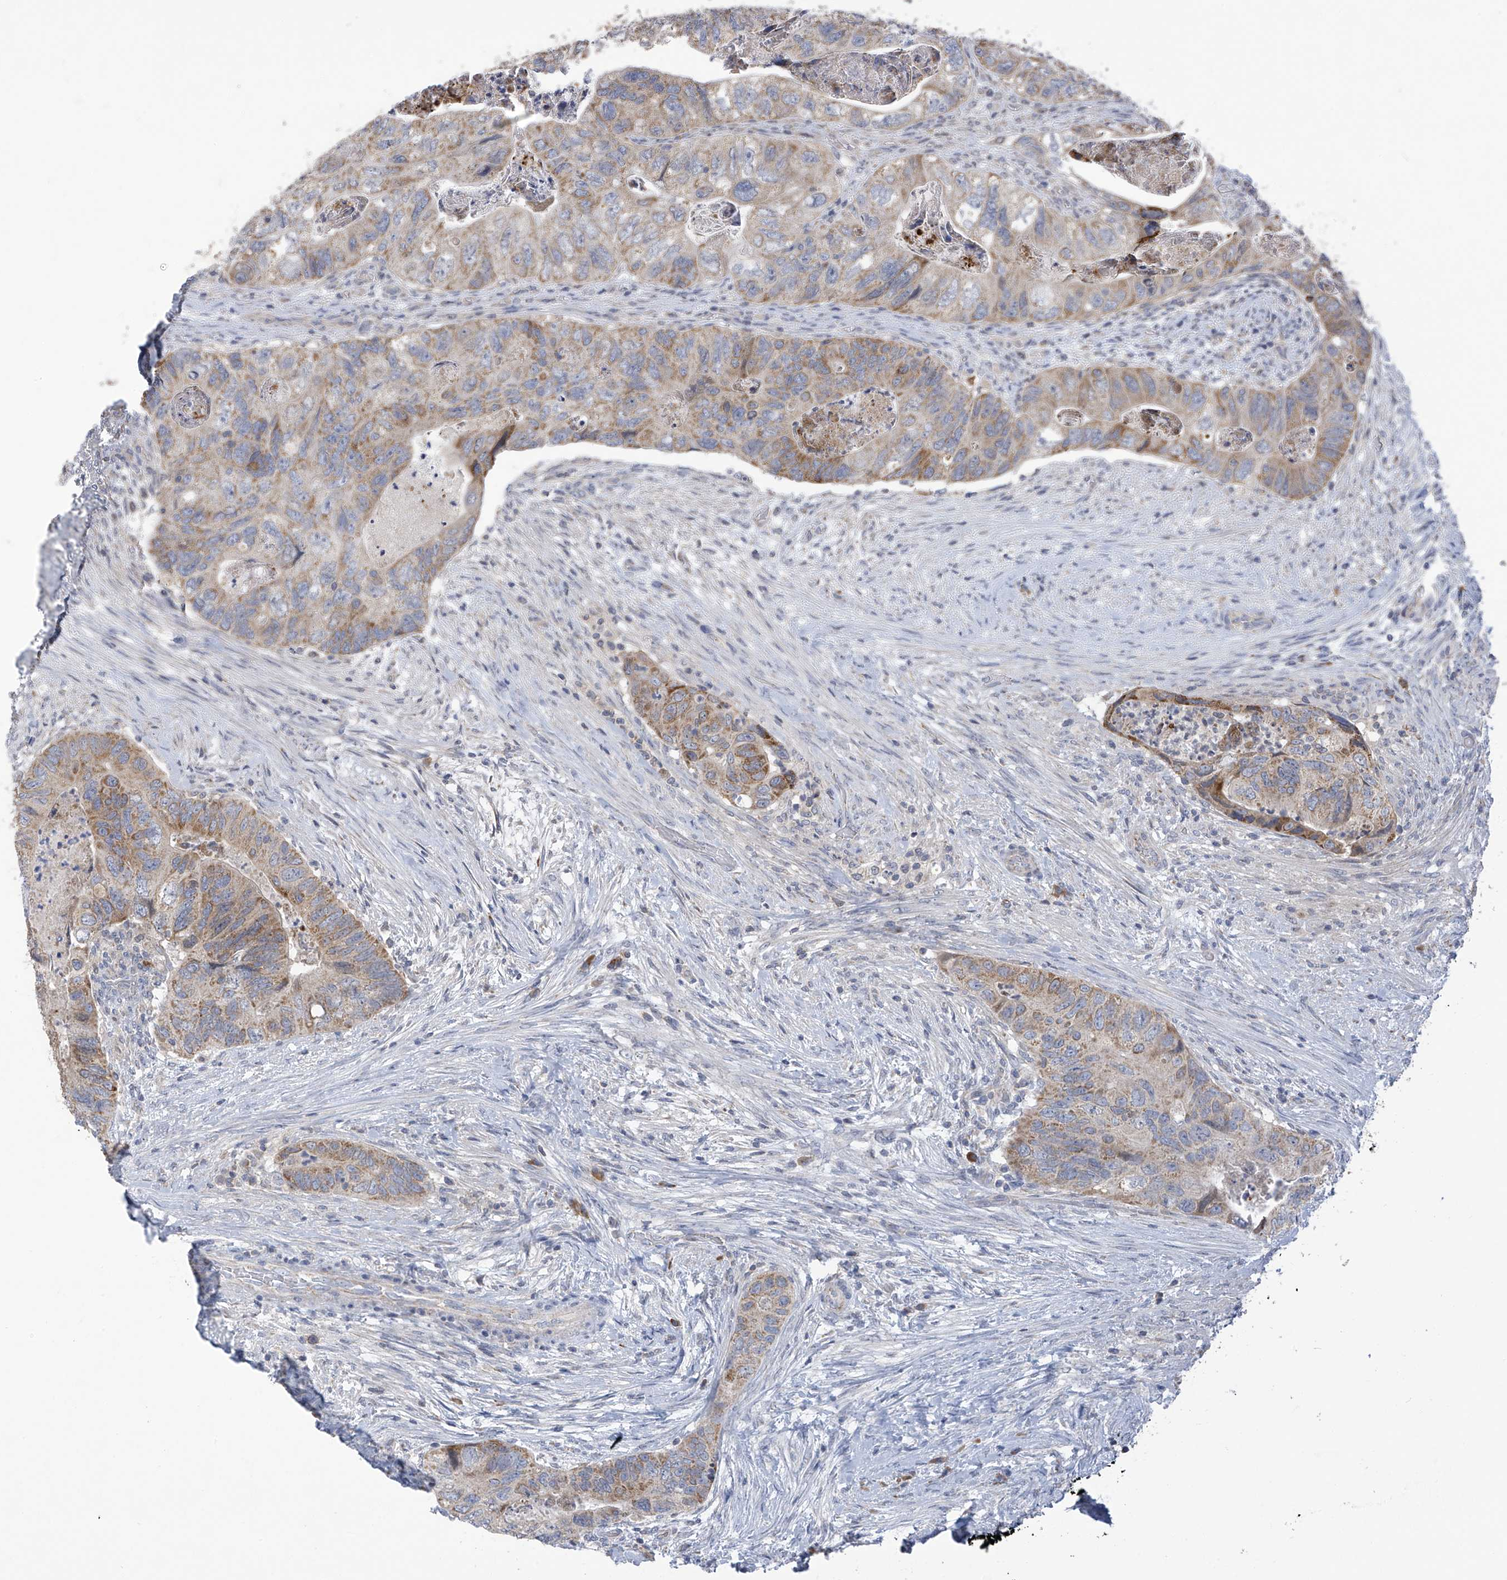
{"staining": {"intensity": "moderate", "quantity": ">75%", "location": "cytoplasmic/membranous"}, "tissue": "colorectal cancer", "cell_type": "Tumor cells", "image_type": "cancer", "snomed": [{"axis": "morphology", "description": "Adenocarcinoma, NOS"}, {"axis": "topography", "description": "Rectum"}], "caption": "The immunohistochemical stain highlights moderate cytoplasmic/membranous positivity in tumor cells of colorectal adenocarcinoma tissue.", "gene": "SLCO4A1", "patient": {"sex": "male", "age": 63}}